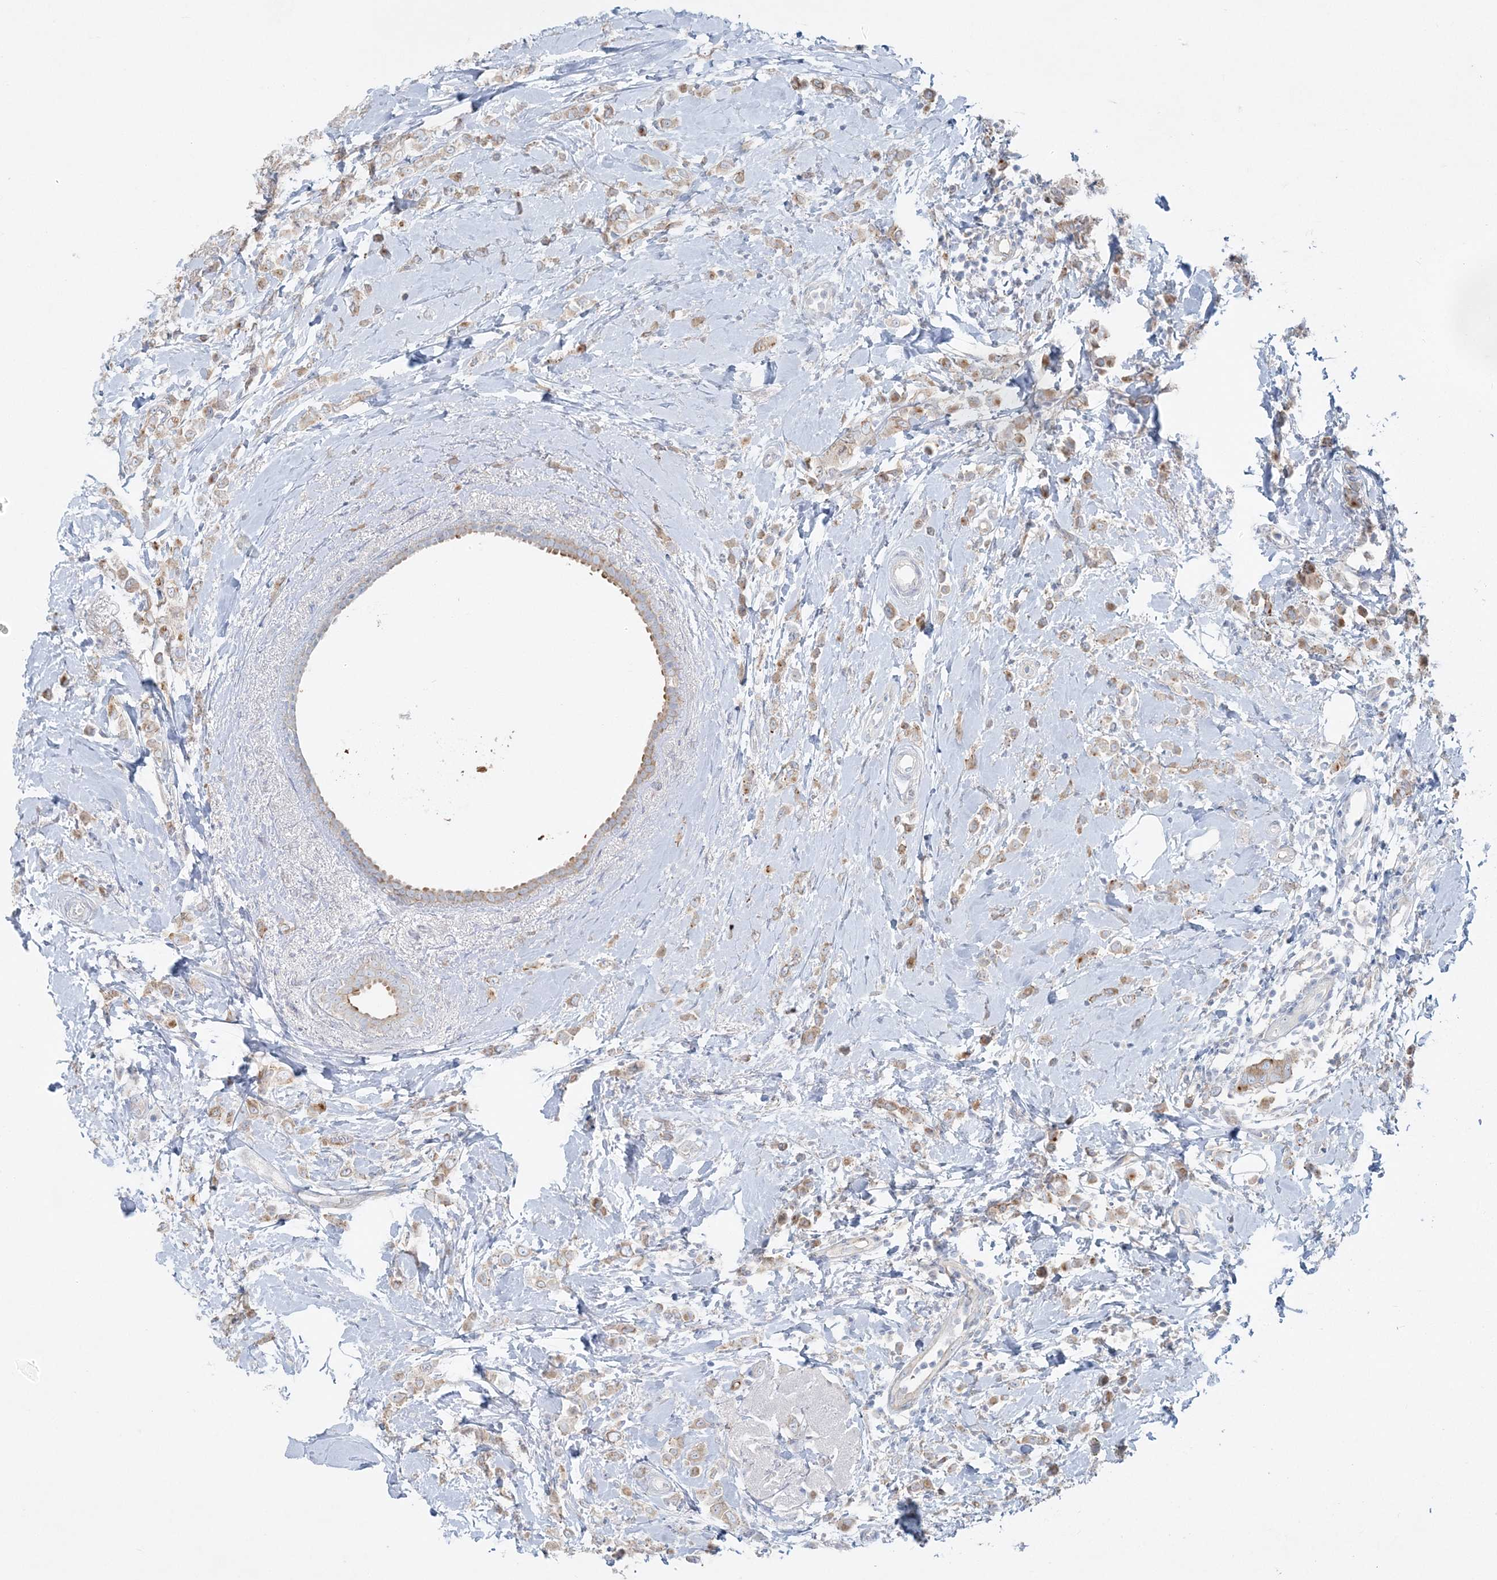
{"staining": {"intensity": "weak", "quantity": ">75%", "location": "cytoplasmic/membranous"}, "tissue": "breast cancer", "cell_type": "Tumor cells", "image_type": "cancer", "snomed": [{"axis": "morphology", "description": "Lobular carcinoma"}, {"axis": "topography", "description": "Breast"}], "caption": "Tumor cells reveal low levels of weak cytoplasmic/membranous positivity in approximately >75% of cells in breast cancer (lobular carcinoma).", "gene": "CCNJ", "patient": {"sex": "female", "age": 47}}